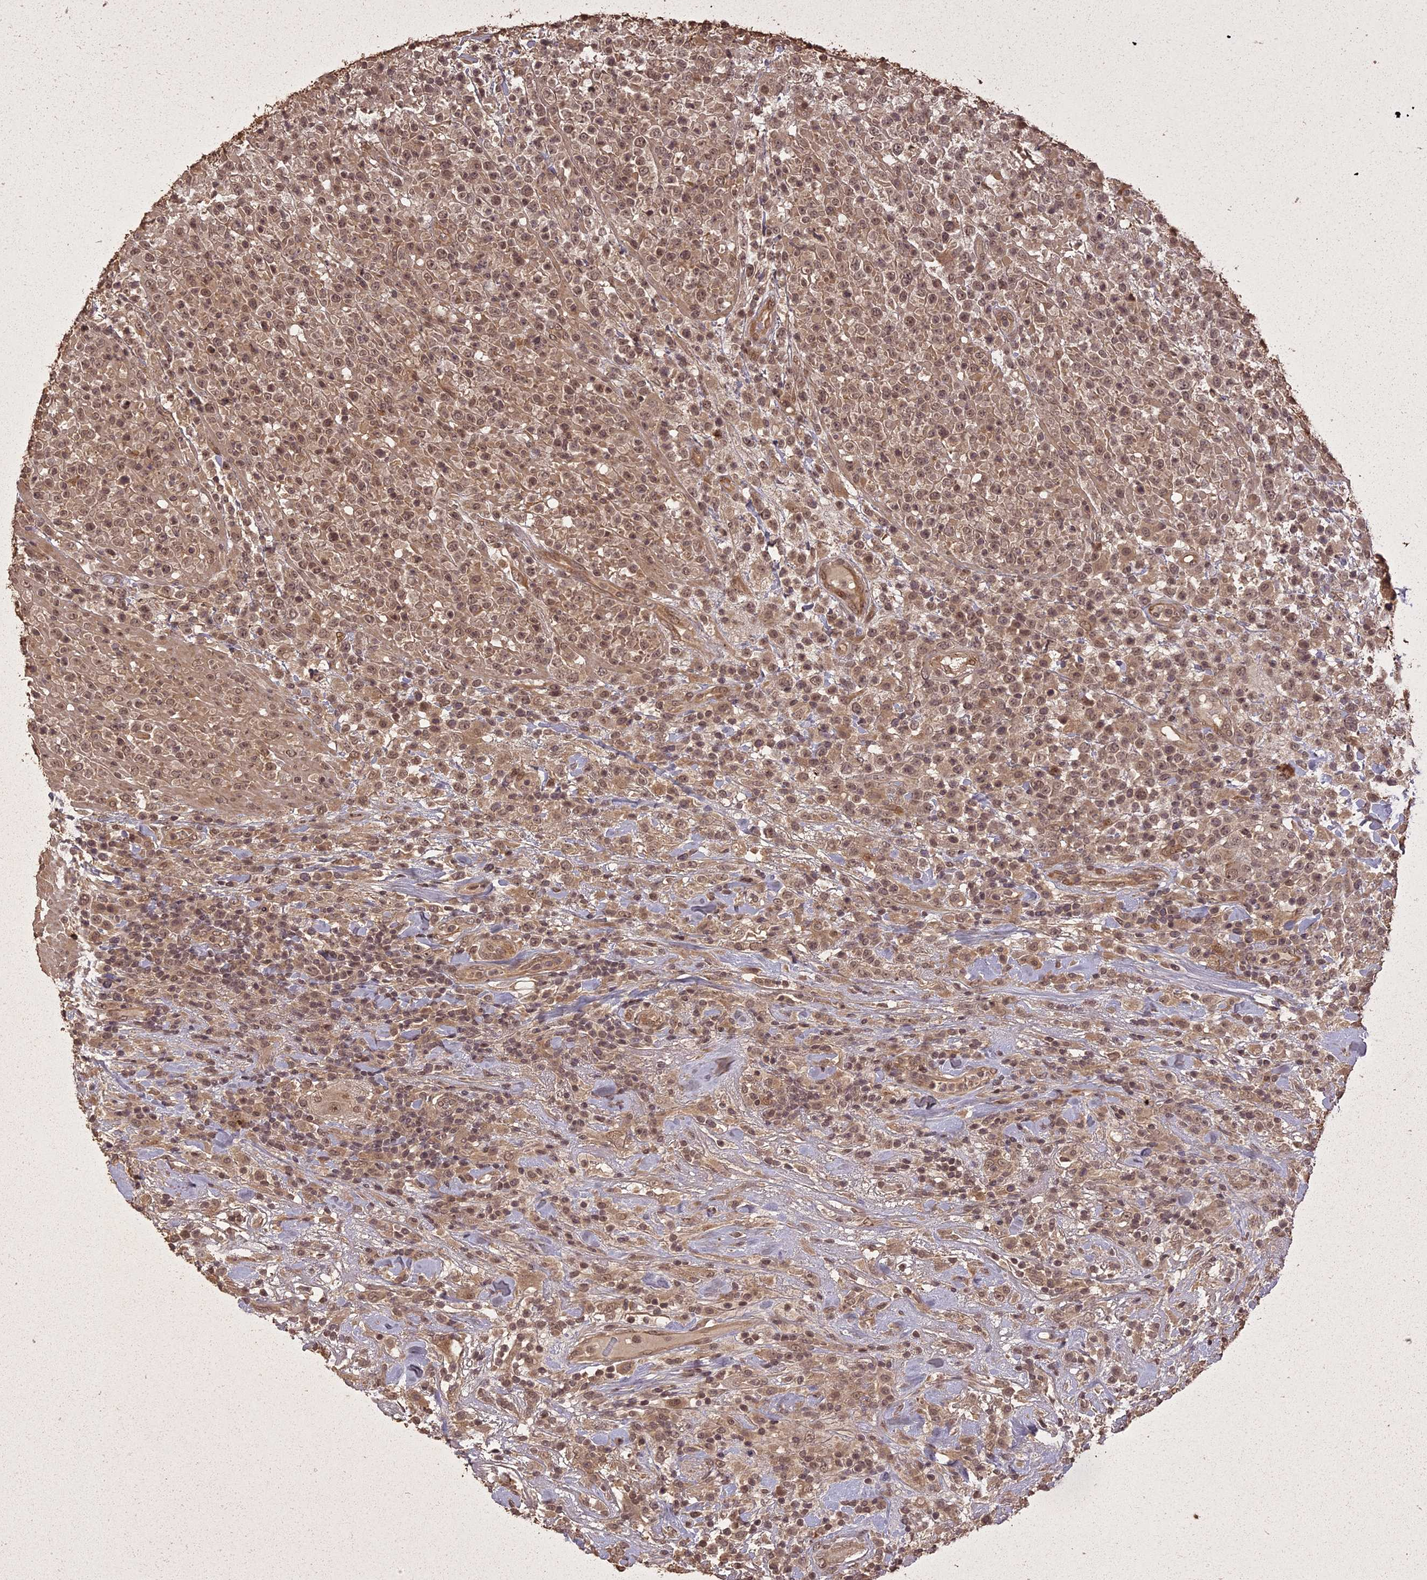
{"staining": {"intensity": "moderate", "quantity": ">75%", "location": "nuclear"}, "tissue": "lymphoma", "cell_type": "Tumor cells", "image_type": "cancer", "snomed": [{"axis": "morphology", "description": "Malignant lymphoma, non-Hodgkin's type, High grade"}, {"axis": "topography", "description": "Colon"}], "caption": "Protein expression analysis of human lymphoma reveals moderate nuclear expression in approximately >75% of tumor cells.", "gene": "LIN37", "patient": {"sex": "female", "age": 53}}